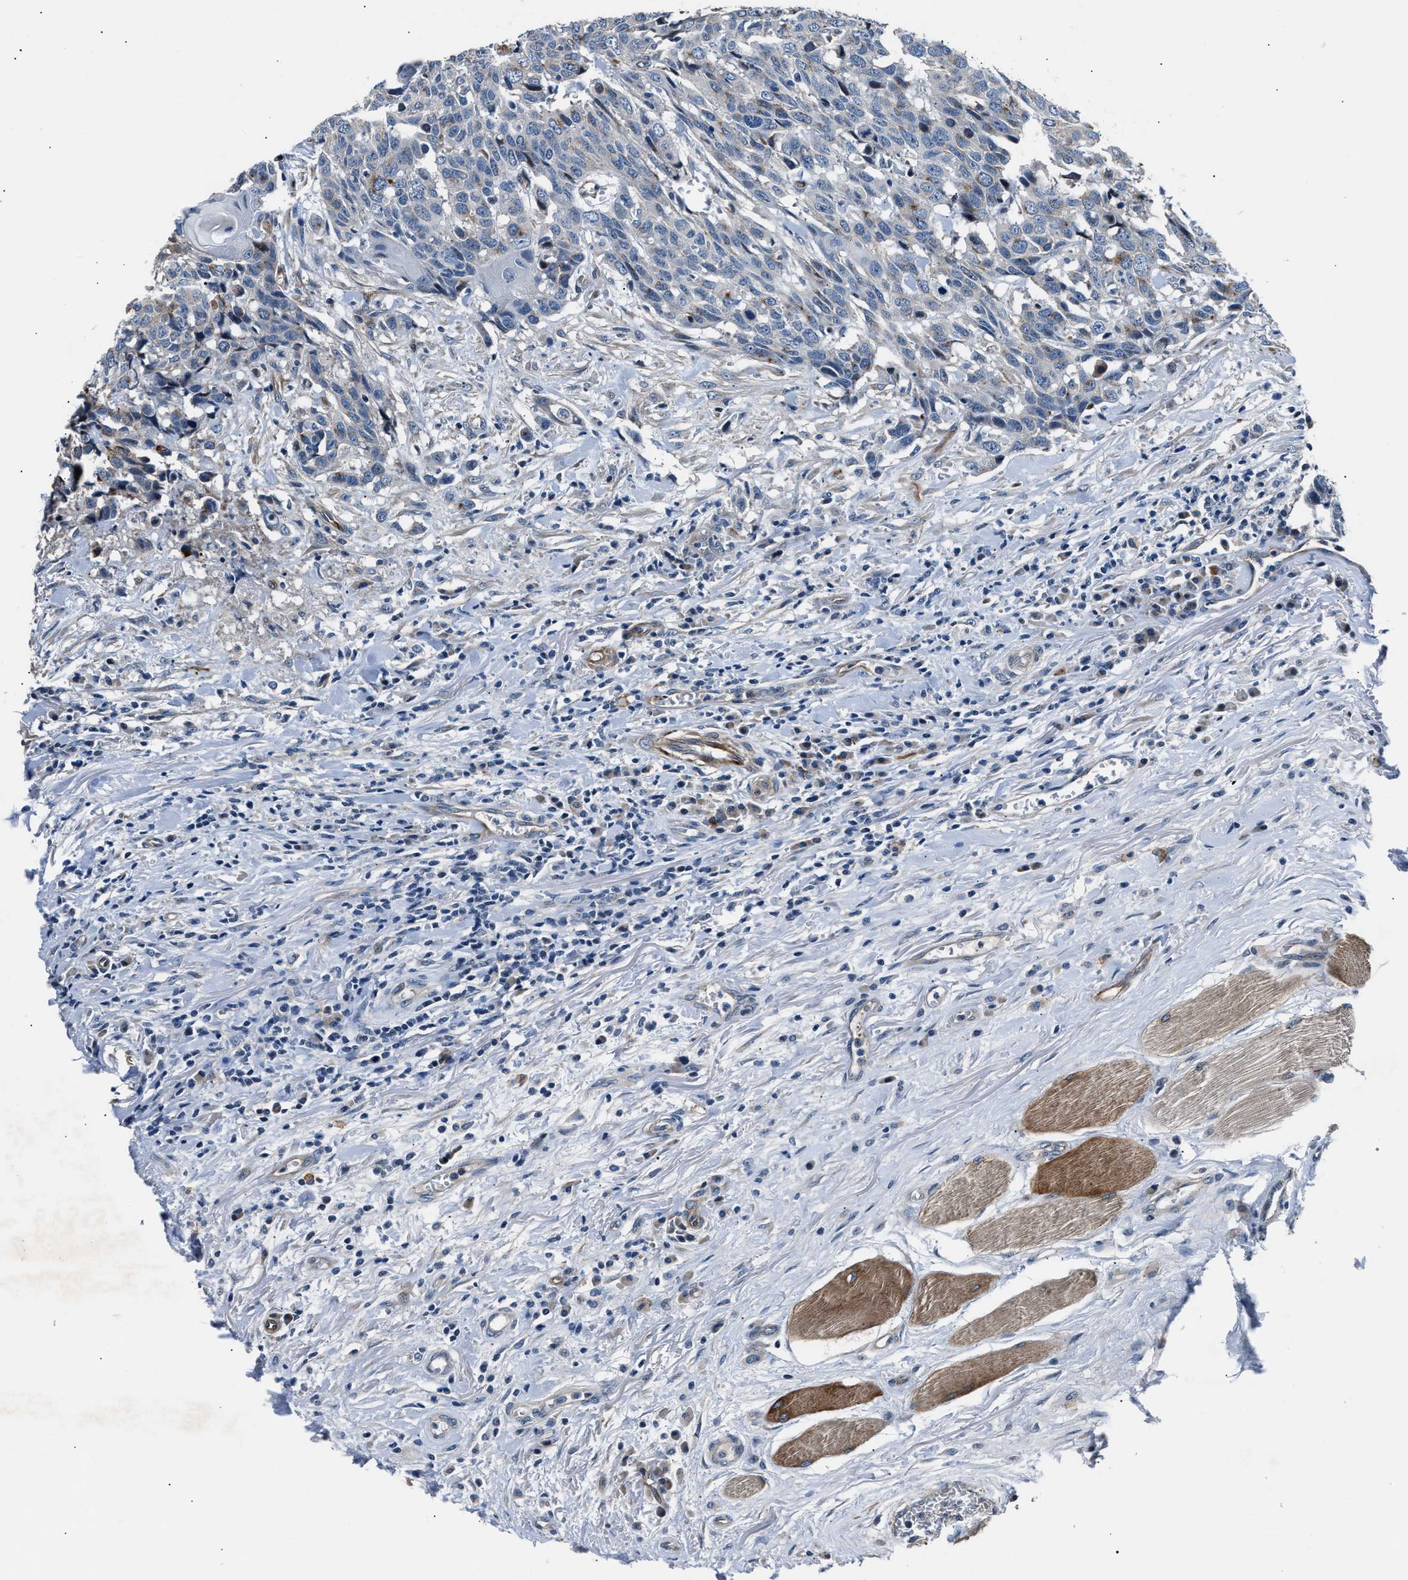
{"staining": {"intensity": "weak", "quantity": "<25%", "location": "cytoplasmic/membranous"}, "tissue": "head and neck cancer", "cell_type": "Tumor cells", "image_type": "cancer", "snomed": [{"axis": "morphology", "description": "Squamous cell carcinoma, NOS"}, {"axis": "topography", "description": "Head-Neck"}], "caption": "Tumor cells show no significant expression in head and neck cancer.", "gene": "MPDZ", "patient": {"sex": "male", "age": 66}}